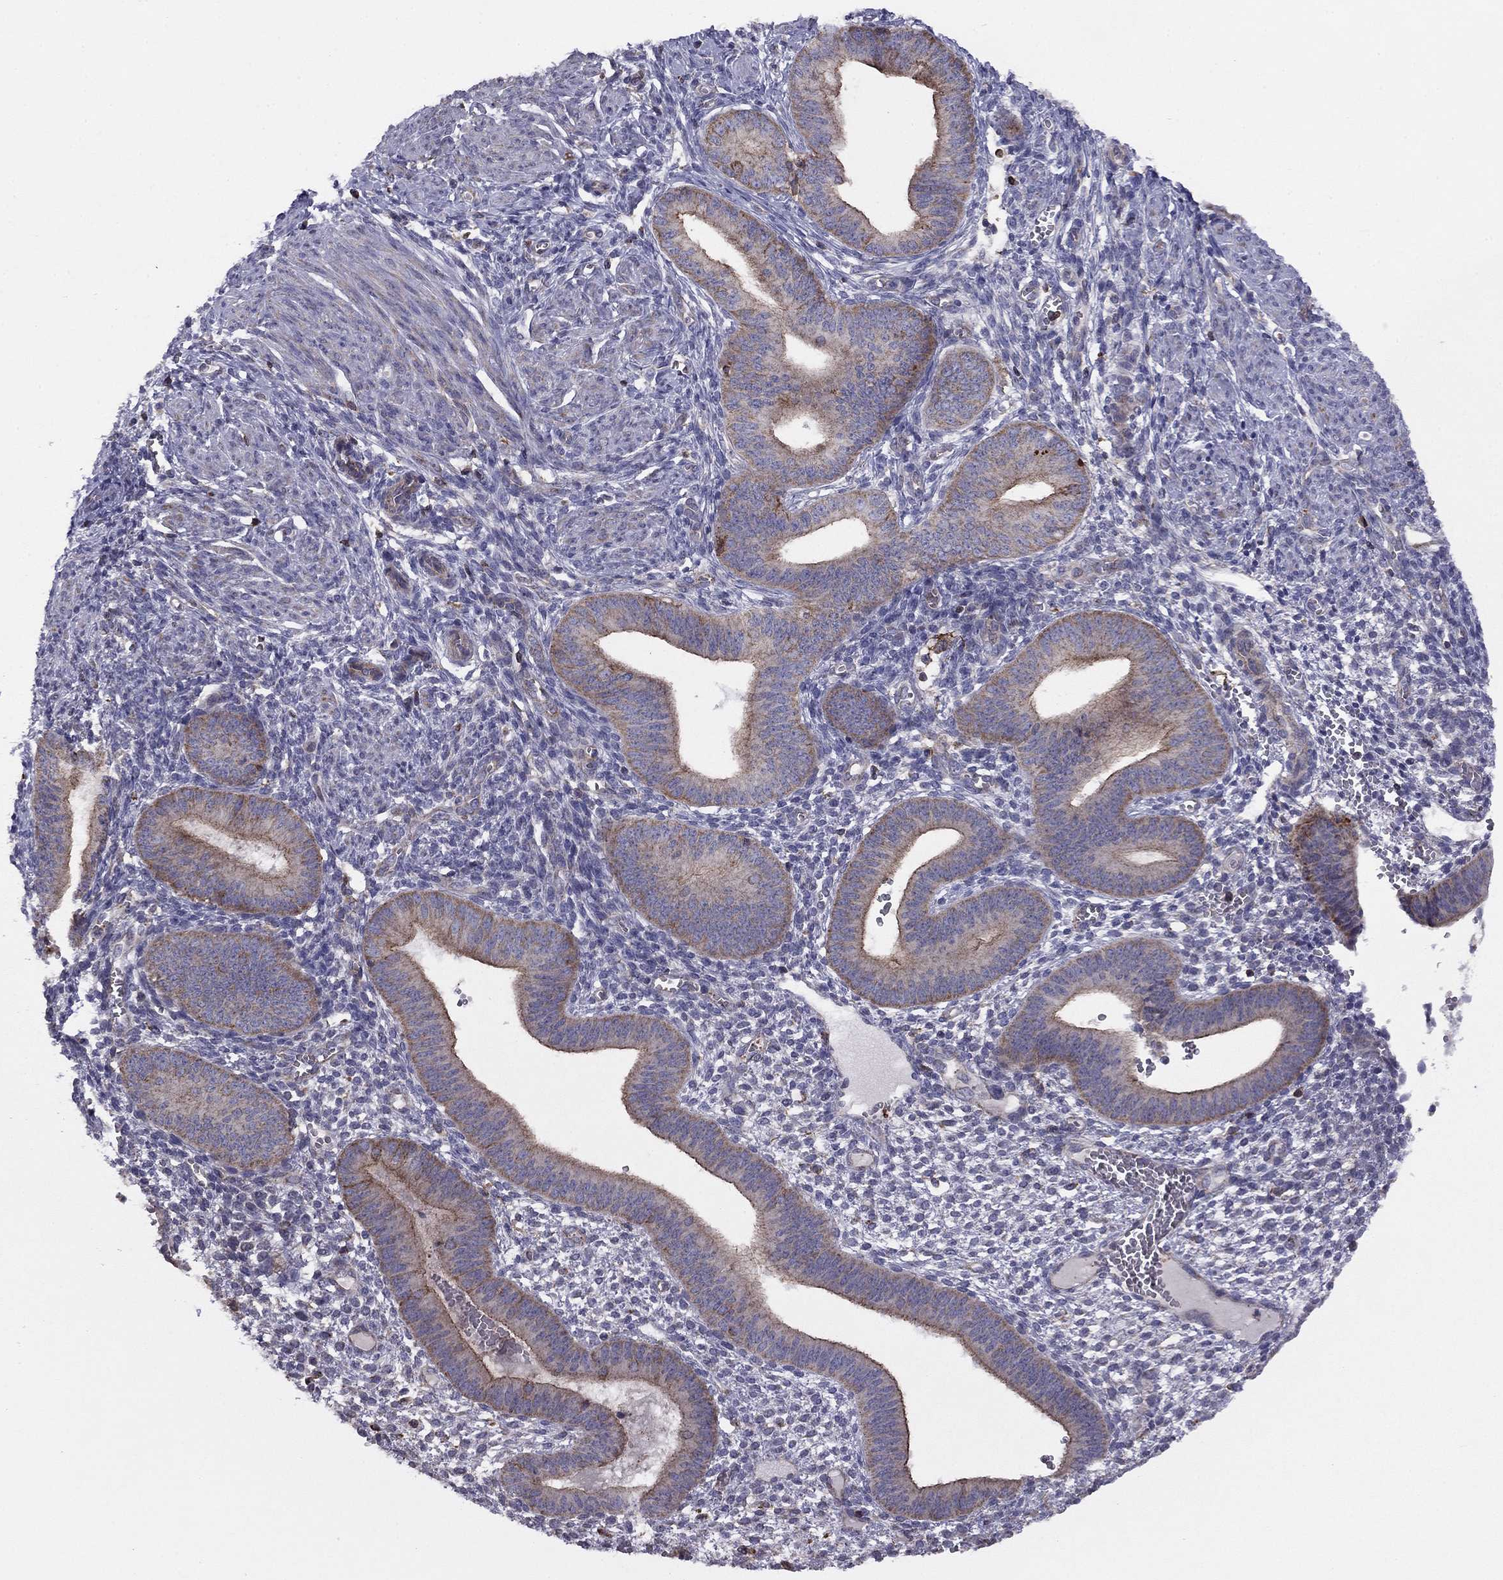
{"staining": {"intensity": "weak", "quantity": "<25%", "location": "cytoplasmic/membranous"}, "tissue": "endometrium", "cell_type": "Cells in endometrial stroma", "image_type": "normal", "snomed": [{"axis": "morphology", "description": "Normal tissue, NOS"}, {"axis": "topography", "description": "Endometrium"}], "caption": "High power microscopy image of an immunohistochemistry (IHC) histopathology image of normal endometrium, revealing no significant positivity in cells in endometrial stroma. (DAB (3,3'-diaminobenzidine) IHC visualized using brightfield microscopy, high magnification).", "gene": "ALG6", "patient": {"sex": "female", "age": 42}}